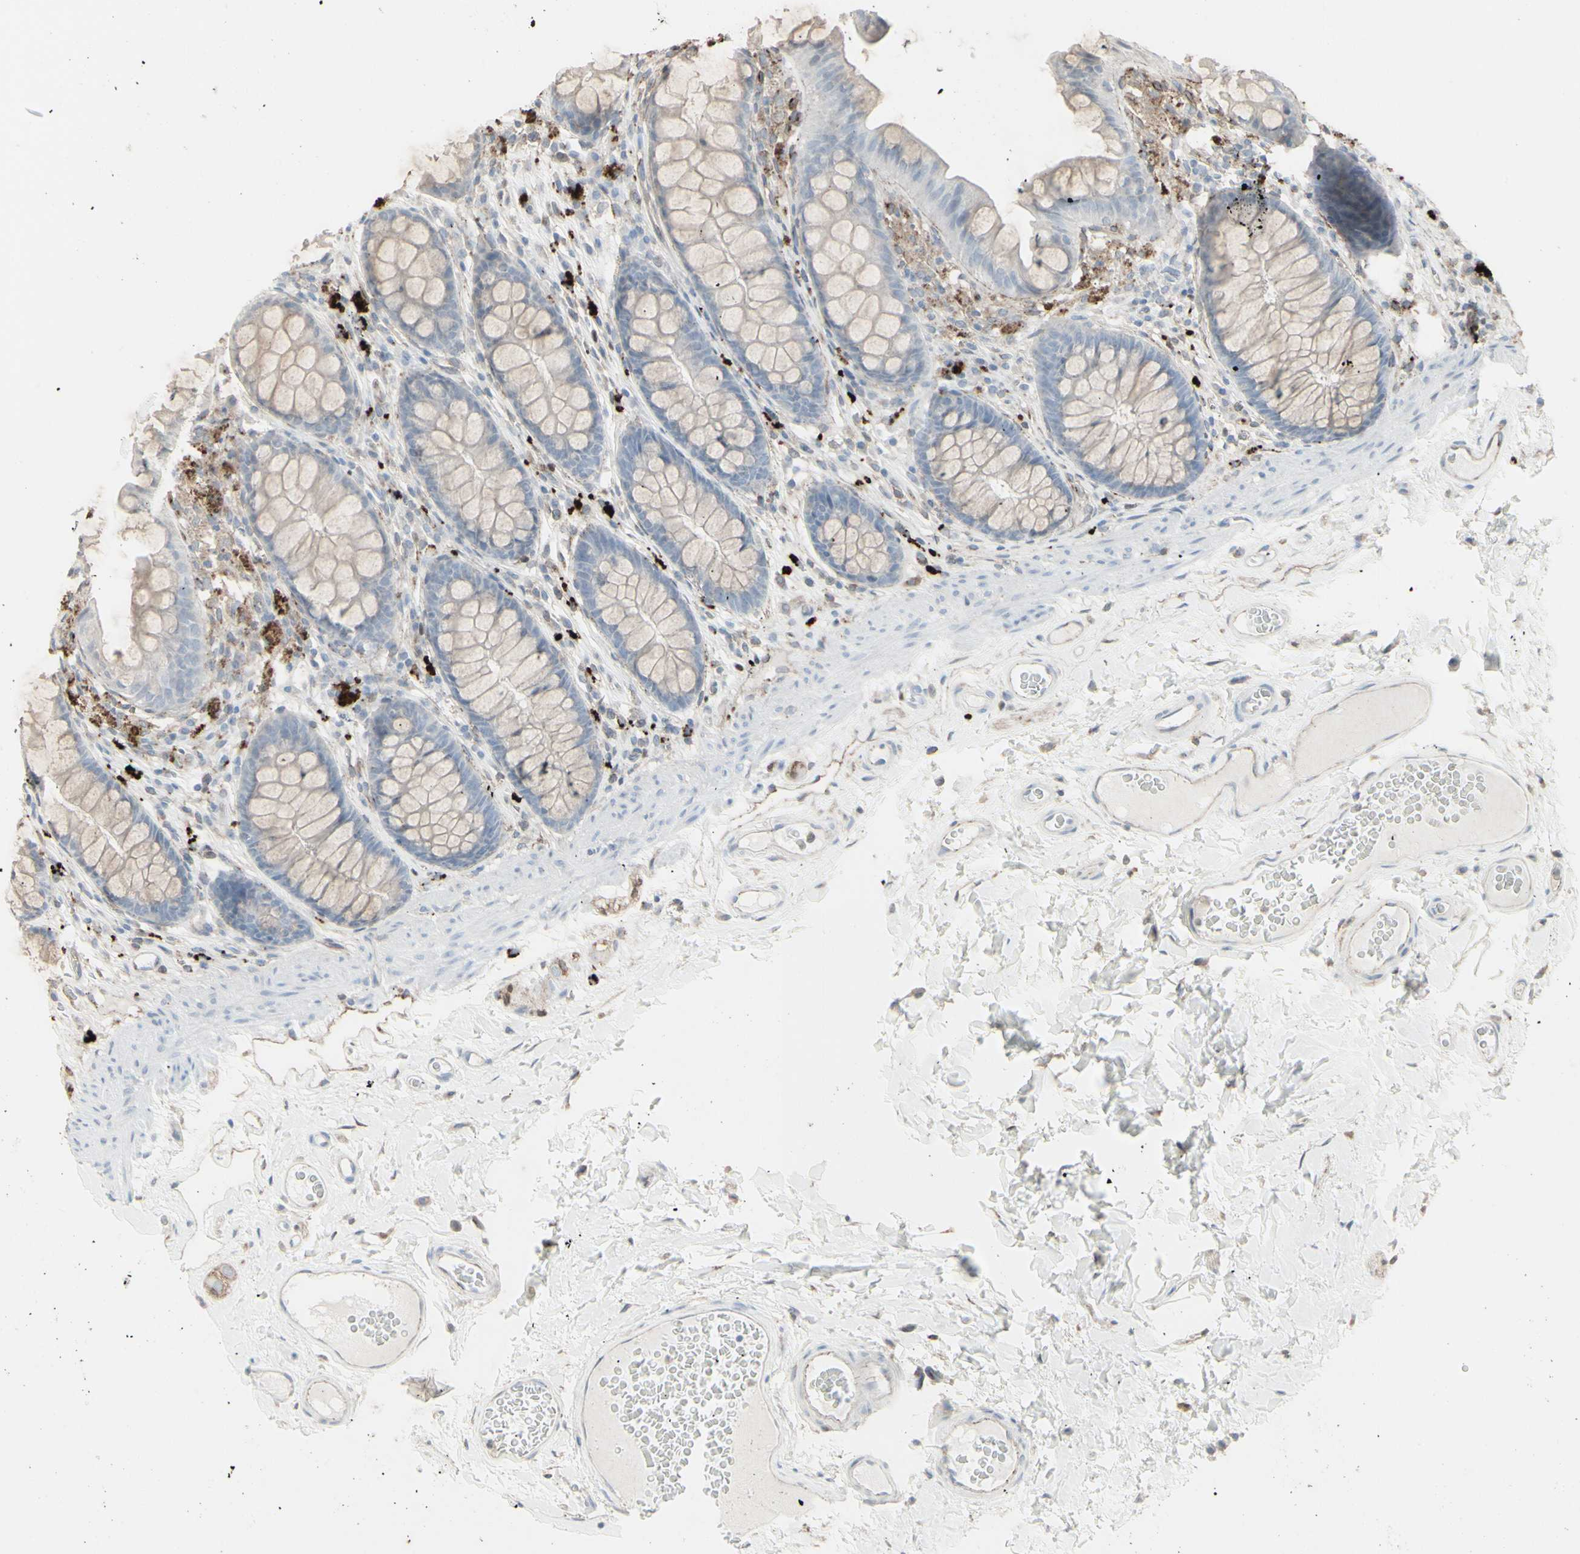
{"staining": {"intensity": "weak", "quantity": ">75%", "location": "cytoplasmic/membranous"}, "tissue": "colon", "cell_type": "Endothelial cells", "image_type": "normal", "snomed": [{"axis": "morphology", "description": "Normal tissue, NOS"}, {"axis": "topography", "description": "Colon"}], "caption": "Colon stained with DAB (3,3'-diaminobenzidine) immunohistochemistry demonstrates low levels of weak cytoplasmic/membranous positivity in approximately >75% of endothelial cells.", "gene": "GJA1", "patient": {"sex": "female", "age": 55}}